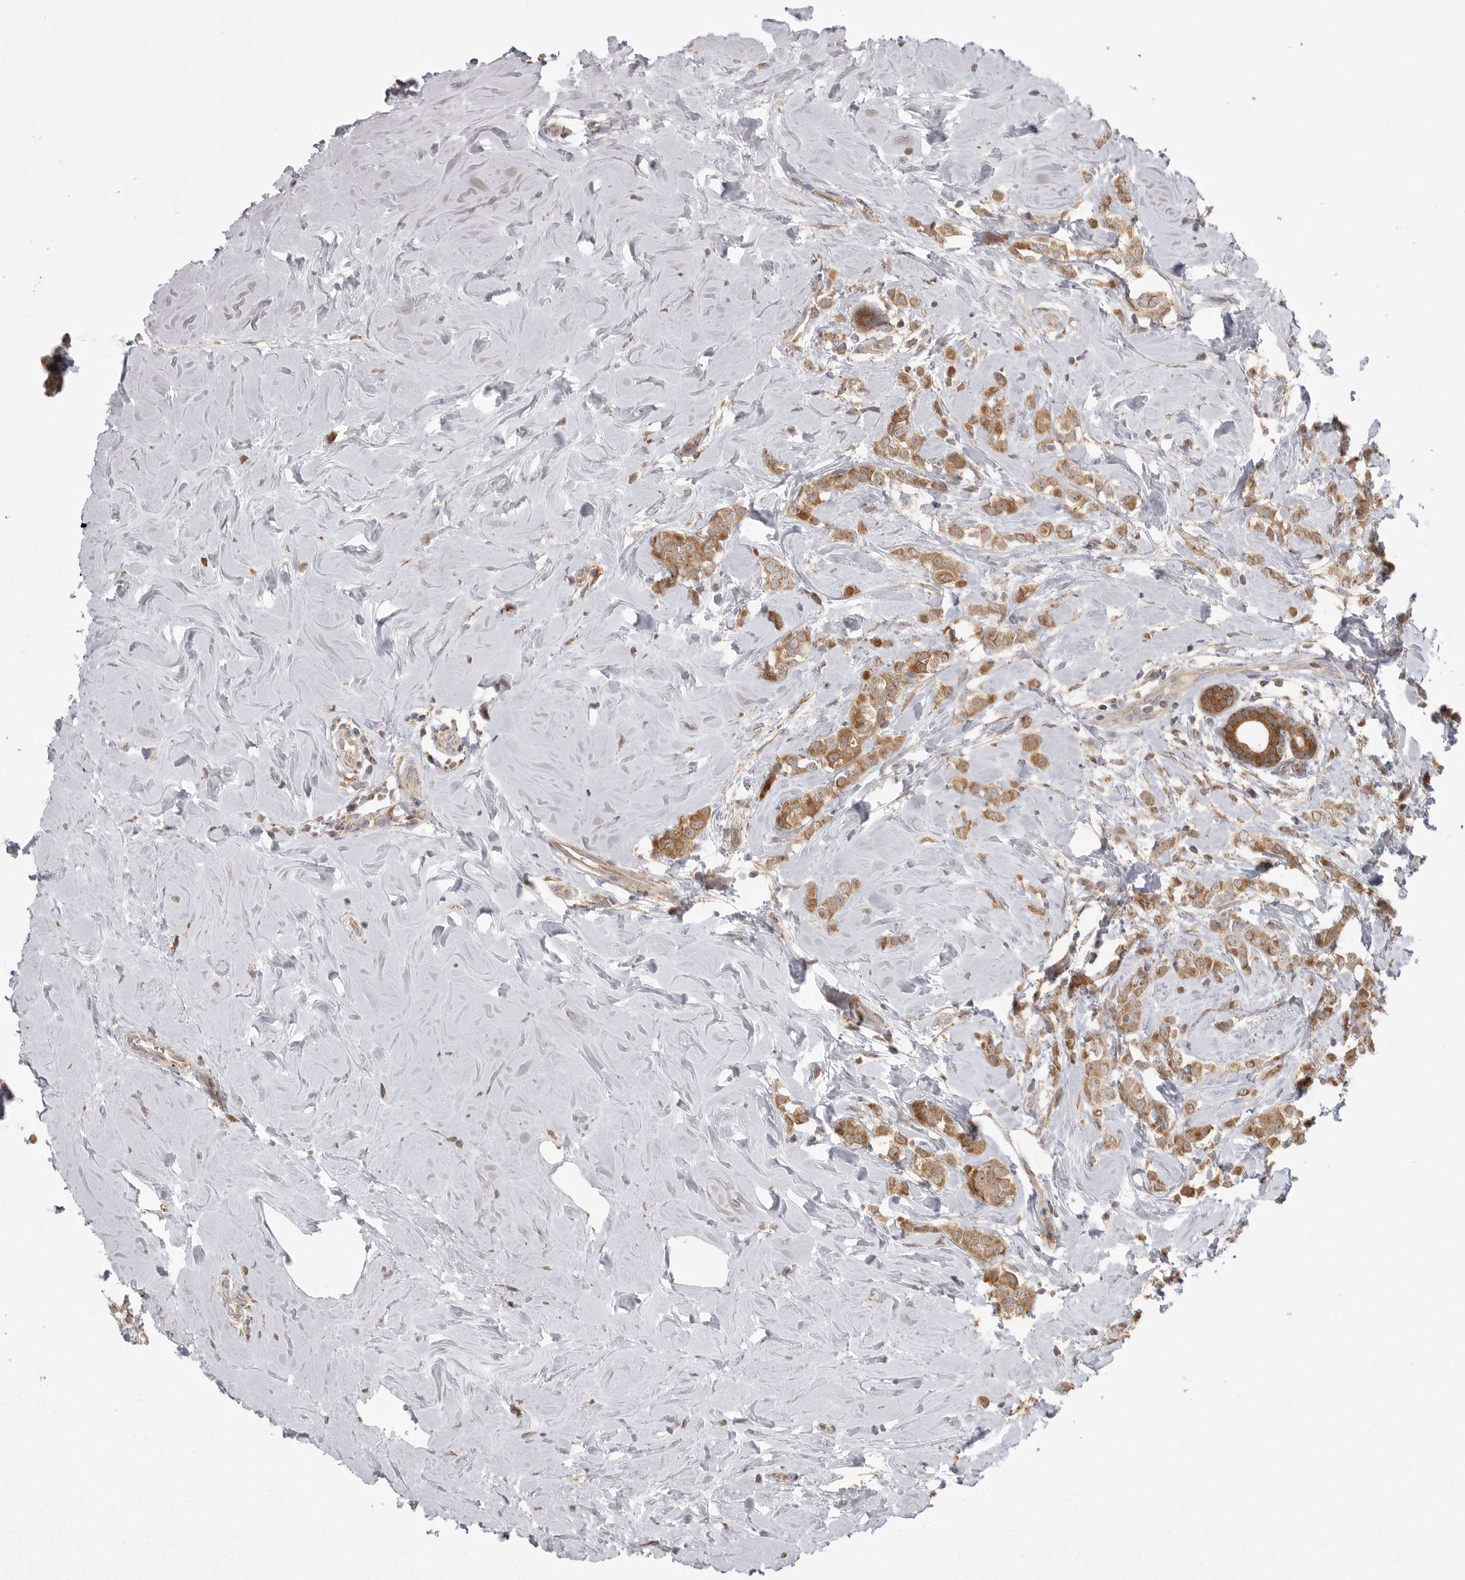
{"staining": {"intensity": "moderate", "quantity": ">75%", "location": "cytoplasmic/membranous"}, "tissue": "breast cancer", "cell_type": "Tumor cells", "image_type": "cancer", "snomed": [{"axis": "morphology", "description": "Lobular carcinoma"}, {"axis": "topography", "description": "Breast"}], "caption": "High-power microscopy captured an immunohistochemistry (IHC) micrograph of breast cancer, revealing moderate cytoplasmic/membranous staining in about >75% of tumor cells.", "gene": "KYAT3", "patient": {"sex": "female", "age": 47}}